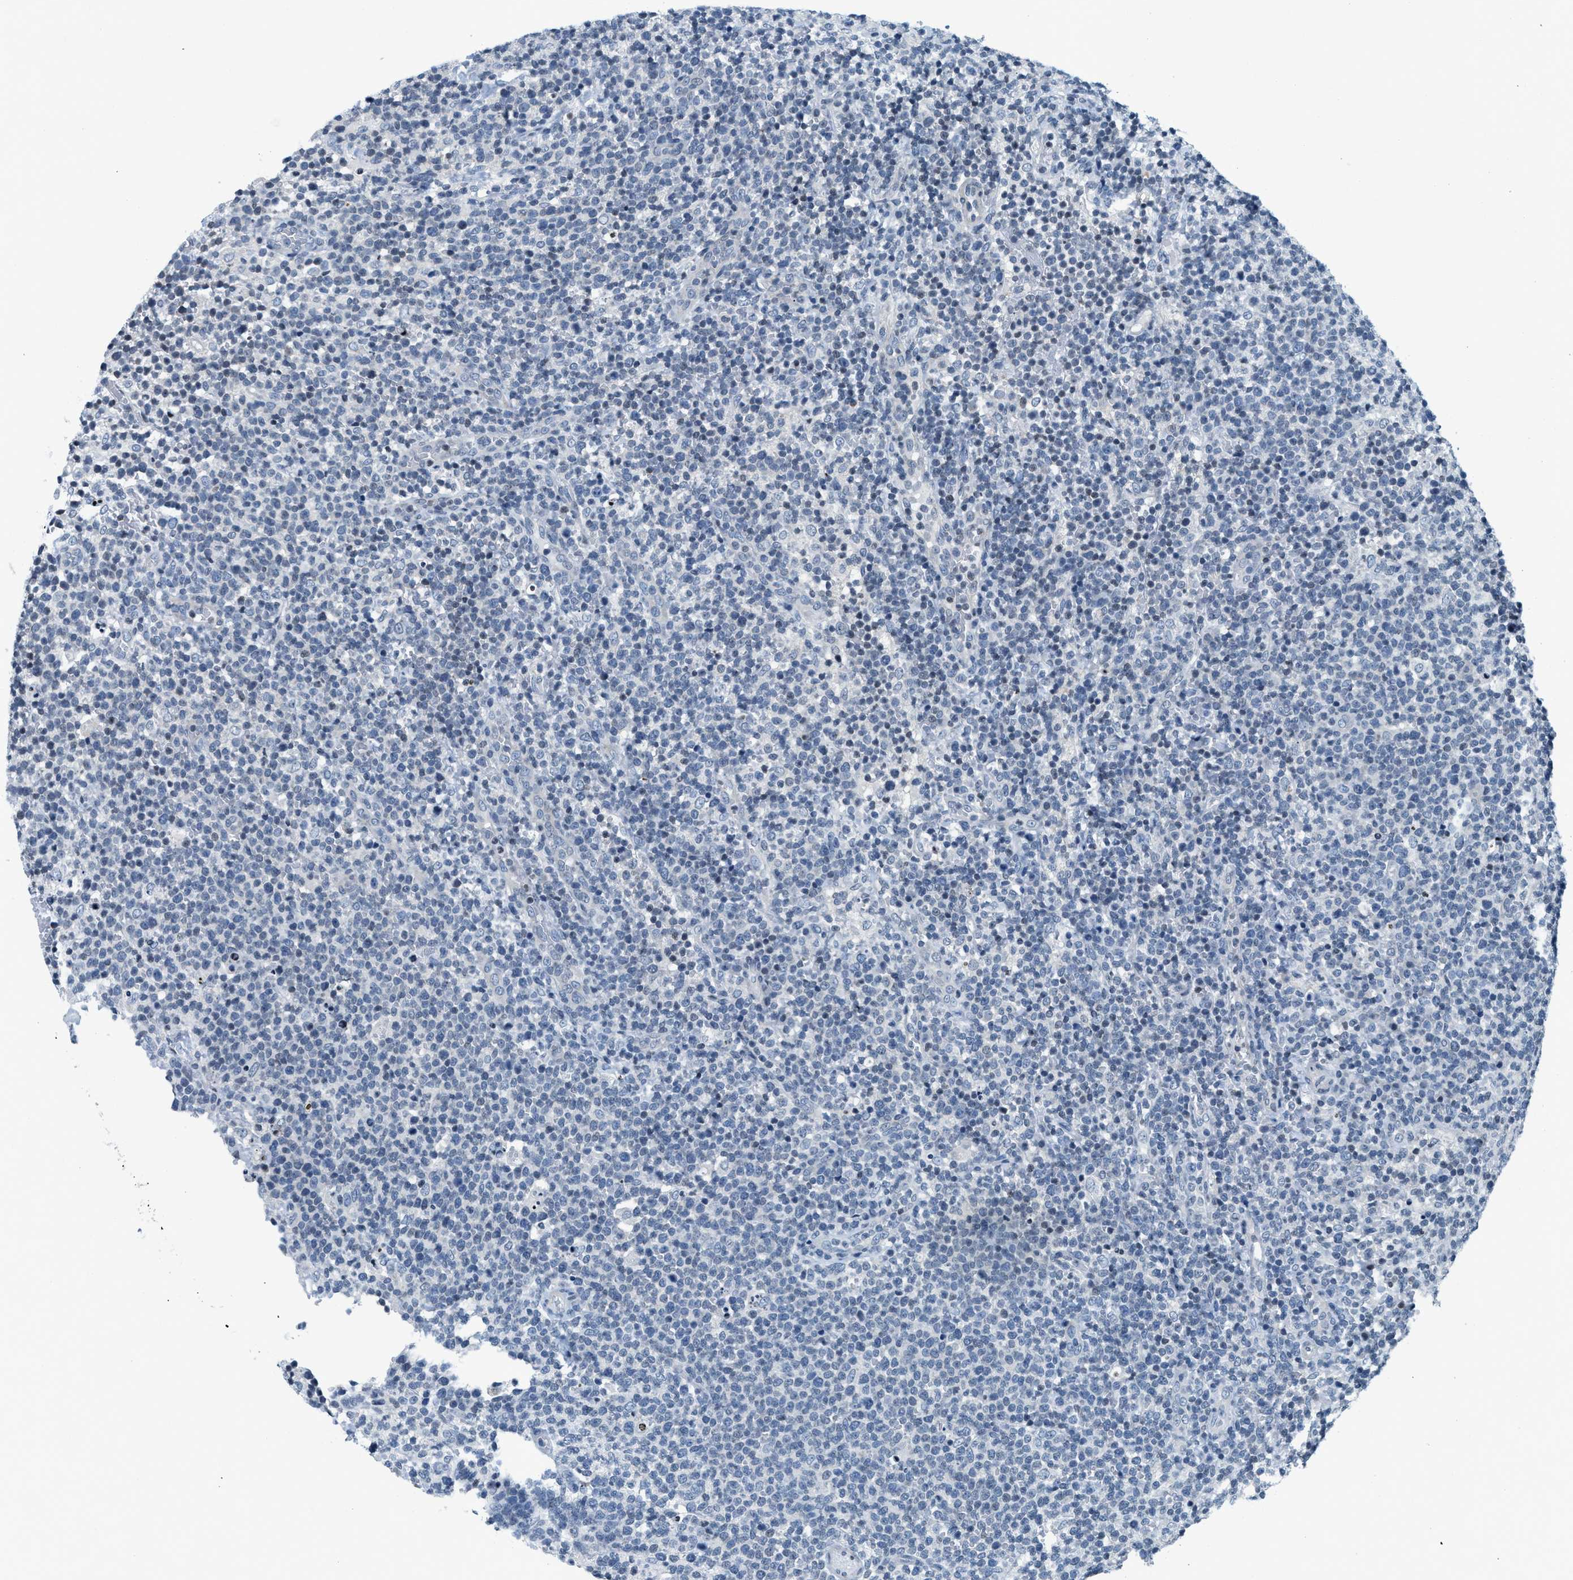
{"staining": {"intensity": "negative", "quantity": "none", "location": "none"}, "tissue": "lymphoma", "cell_type": "Tumor cells", "image_type": "cancer", "snomed": [{"axis": "morphology", "description": "Malignant lymphoma, non-Hodgkin's type, High grade"}, {"axis": "topography", "description": "Lymph node"}], "caption": "A micrograph of human lymphoma is negative for staining in tumor cells.", "gene": "UVRAG", "patient": {"sex": "male", "age": 61}}